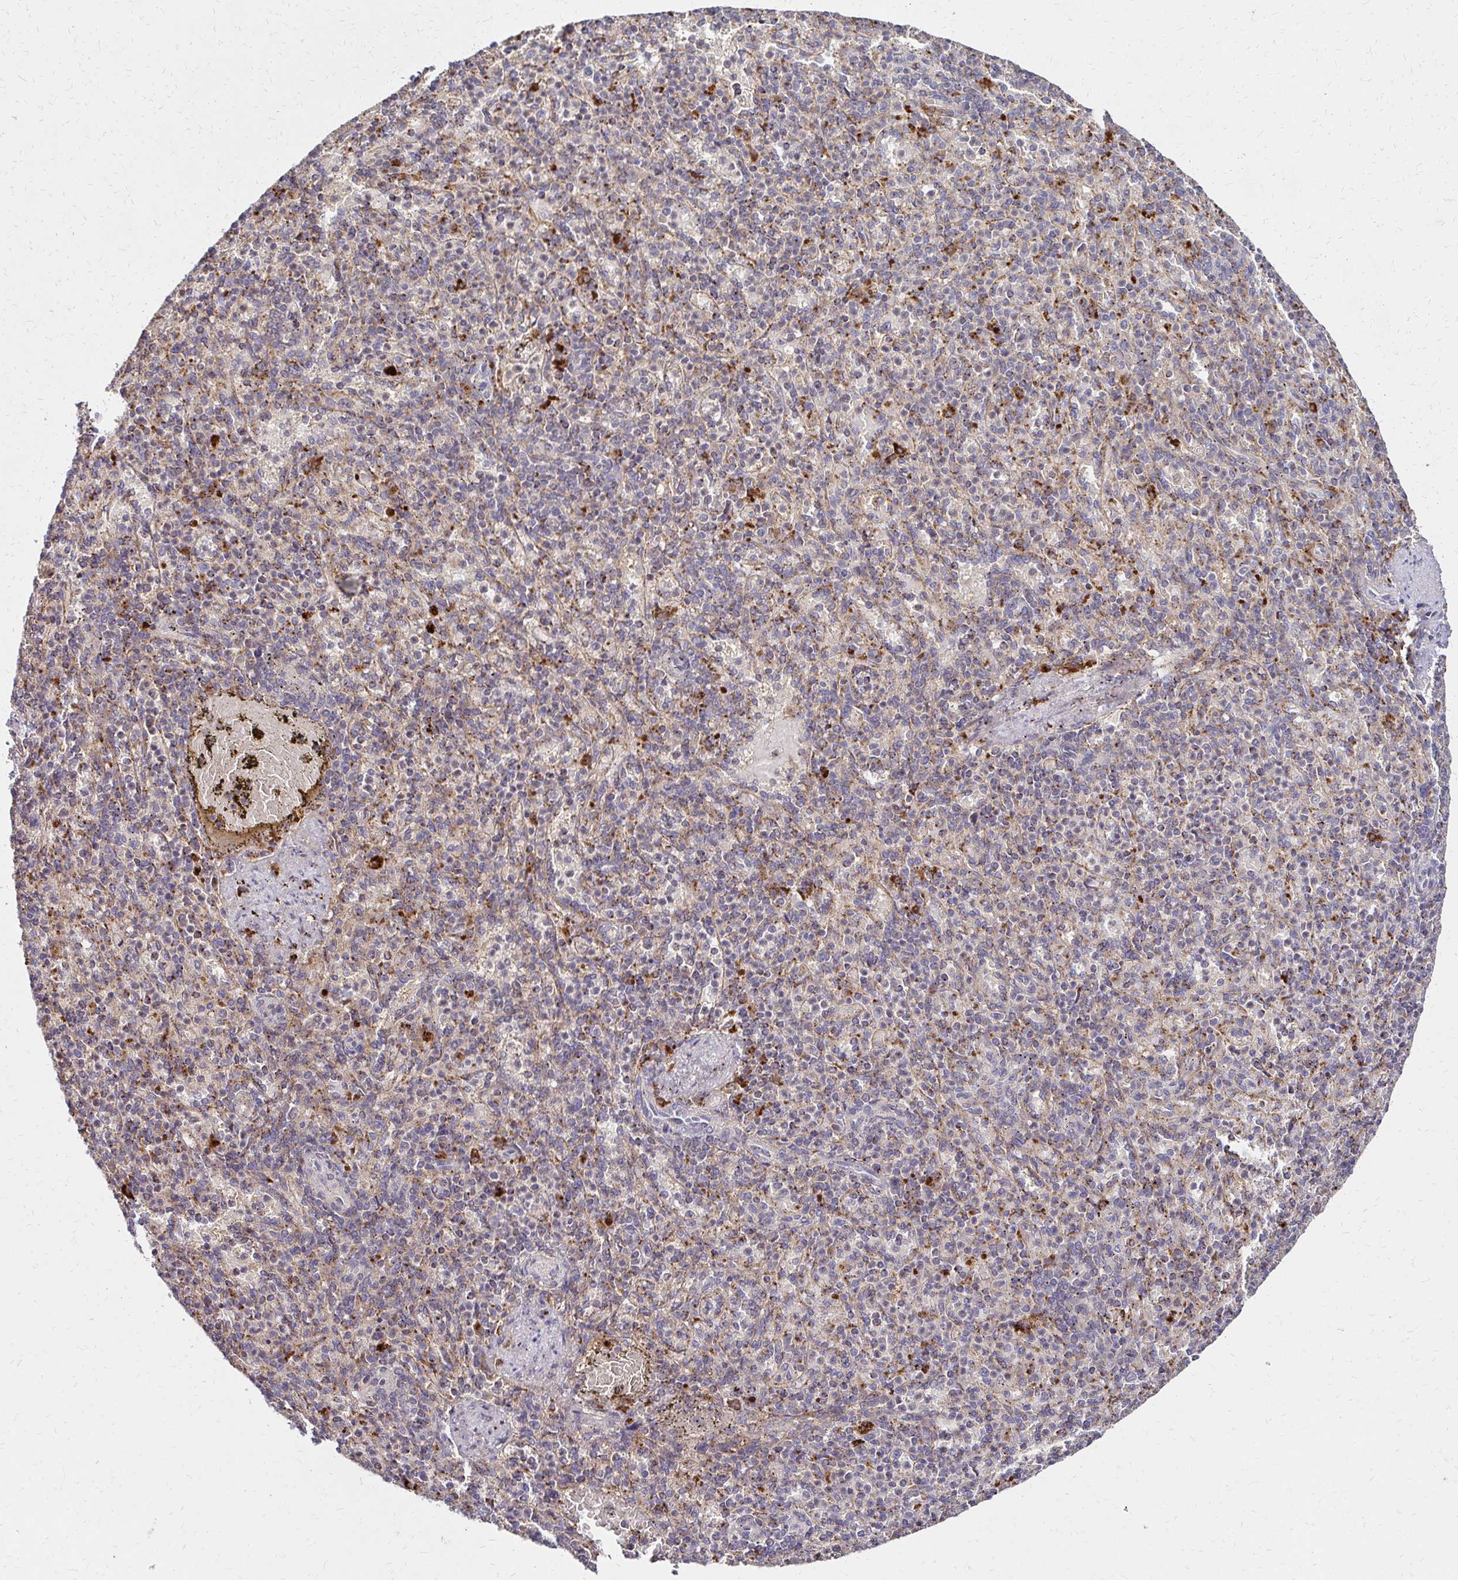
{"staining": {"intensity": "negative", "quantity": "none", "location": "none"}, "tissue": "spleen", "cell_type": "Cells in red pulp", "image_type": "normal", "snomed": [{"axis": "morphology", "description": "Normal tissue, NOS"}, {"axis": "topography", "description": "Spleen"}], "caption": "High magnification brightfield microscopy of benign spleen stained with DAB (brown) and counterstained with hematoxylin (blue): cells in red pulp show no significant positivity. (Stains: DAB immunohistochemistry (IHC) with hematoxylin counter stain, Microscopy: brightfield microscopy at high magnification).", "gene": "IDUA", "patient": {"sex": "female", "age": 74}}